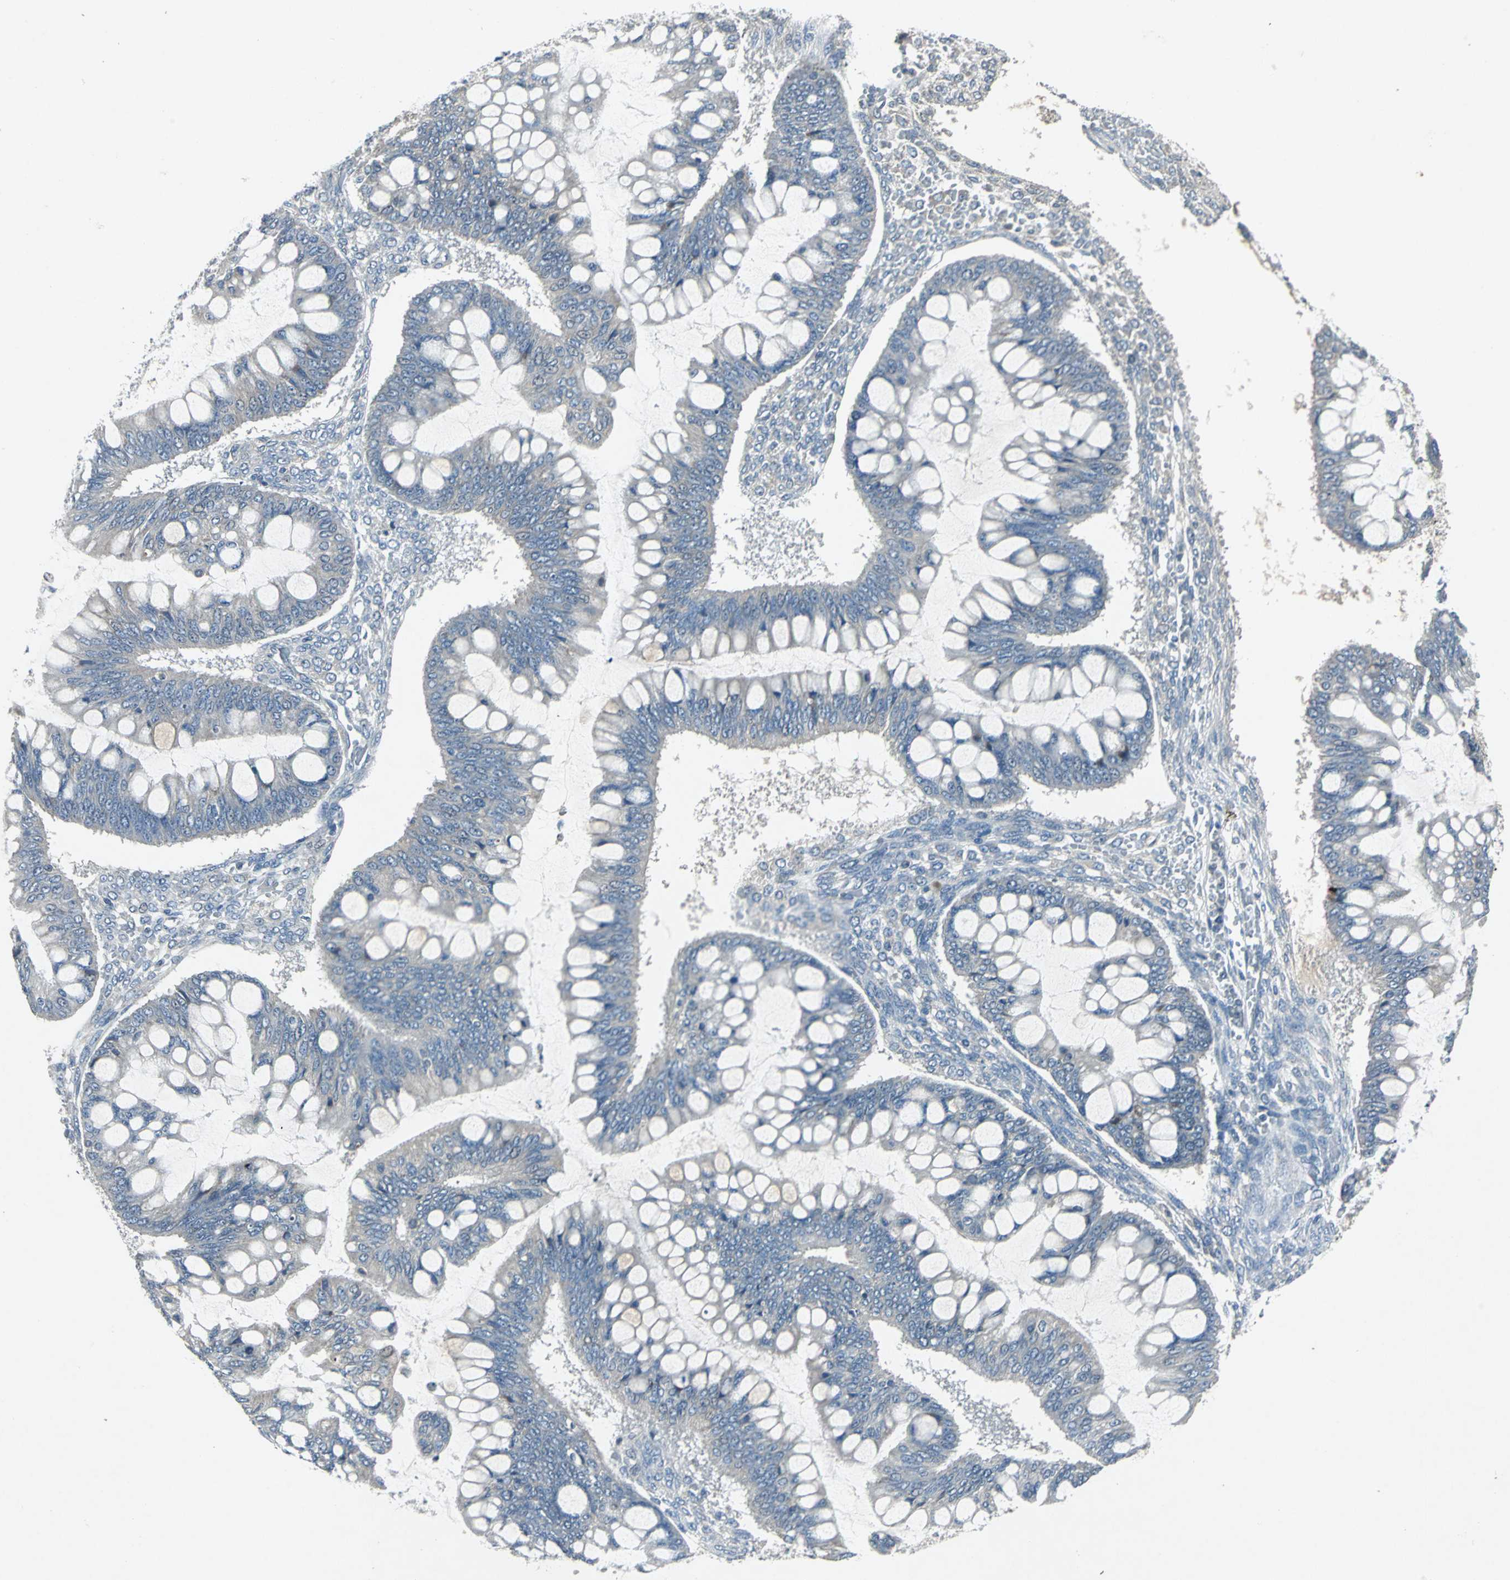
{"staining": {"intensity": "negative", "quantity": "none", "location": "none"}, "tissue": "ovarian cancer", "cell_type": "Tumor cells", "image_type": "cancer", "snomed": [{"axis": "morphology", "description": "Cystadenocarcinoma, mucinous, NOS"}, {"axis": "topography", "description": "Ovary"}], "caption": "The image displays no staining of tumor cells in ovarian mucinous cystadenocarcinoma.", "gene": "SLC2A13", "patient": {"sex": "female", "age": 73}}